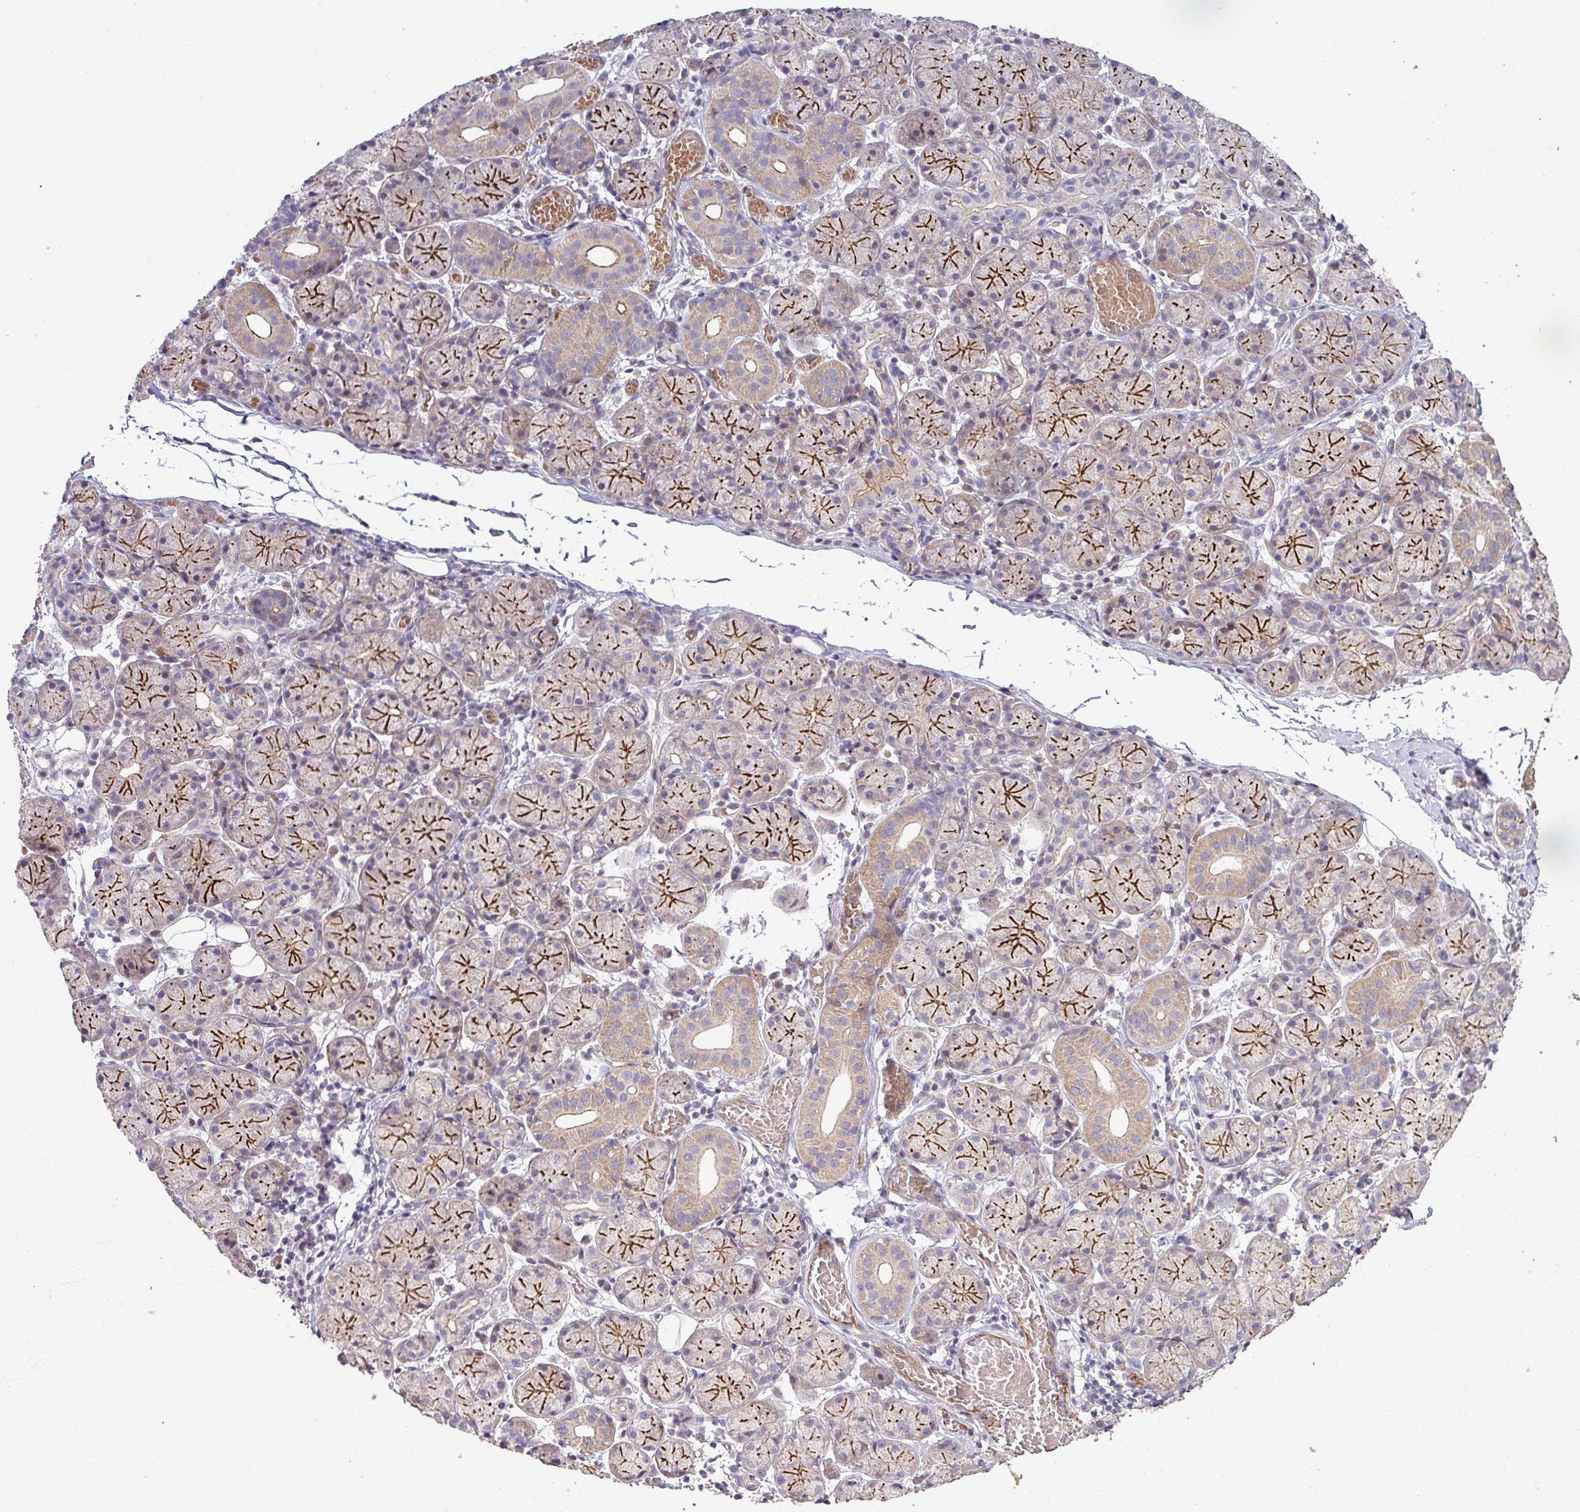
{"staining": {"intensity": "strong", "quantity": "25%-75%", "location": "cytoplasmic/membranous"}, "tissue": "salivary gland", "cell_type": "Glandular cells", "image_type": "normal", "snomed": [{"axis": "morphology", "description": "Normal tissue, NOS"}, {"axis": "topography", "description": "Salivary gland"}], "caption": "Immunohistochemical staining of benign human salivary gland displays strong cytoplasmic/membranous protein expression in approximately 25%-75% of glandular cells.", "gene": "RPL23A", "patient": {"sex": "female", "age": 24}}